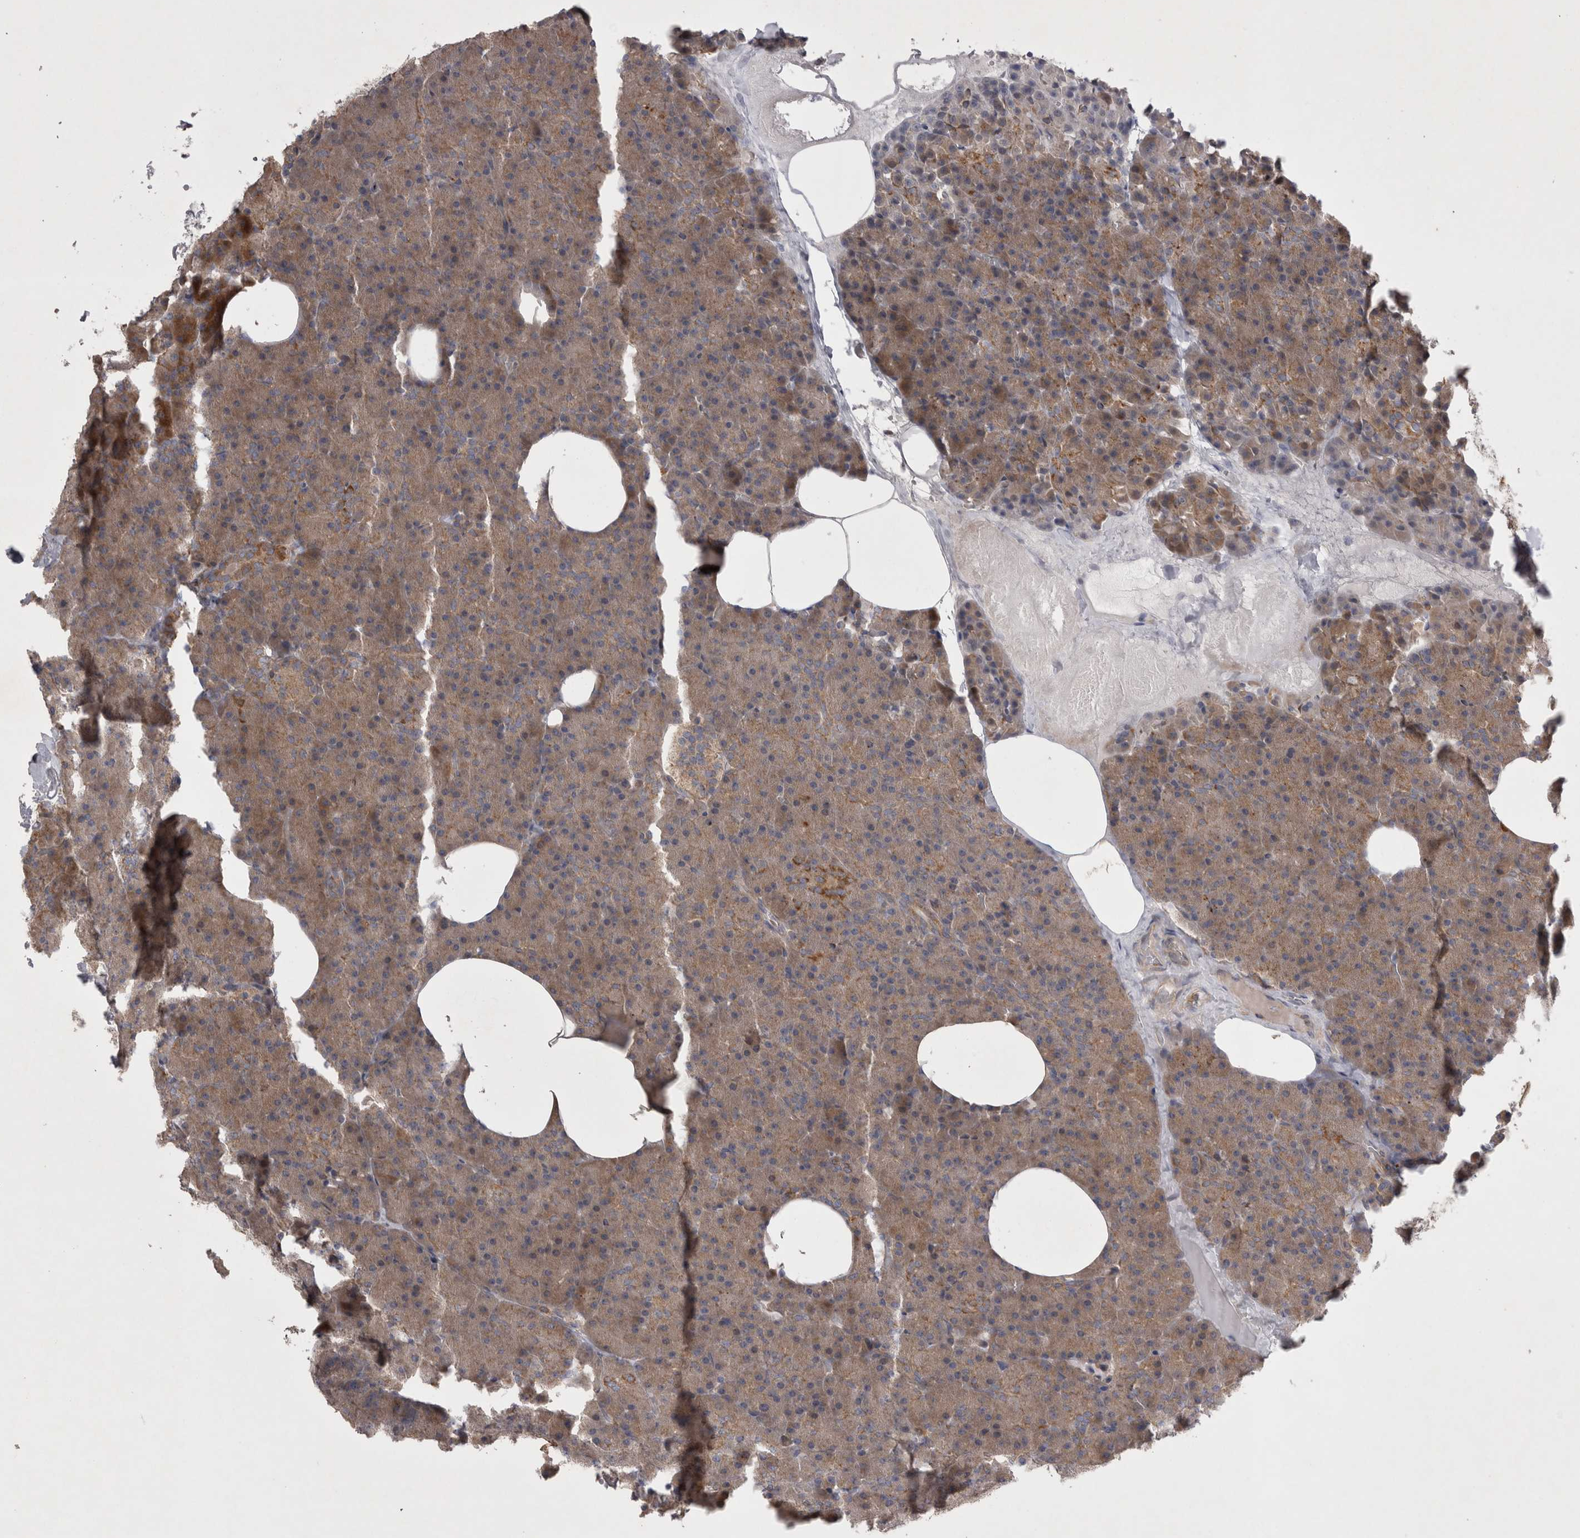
{"staining": {"intensity": "moderate", "quantity": ">75%", "location": "cytoplasmic/membranous"}, "tissue": "pancreas", "cell_type": "Exocrine glandular cells", "image_type": "normal", "snomed": [{"axis": "morphology", "description": "Normal tissue, NOS"}, {"axis": "morphology", "description": "Carcinoid, malignant, NOS"}, {"axis": "topography", "description": "Pancreas"}], "caption": "About >75% of exocrine glandular cells in benign pancreas show moderate cytoplasmic/membranous protein staining as visualized by brown immunohistochemical staining.", "gene": "TSPOAP1", "patient": {"sex": "female", "age": 35}}